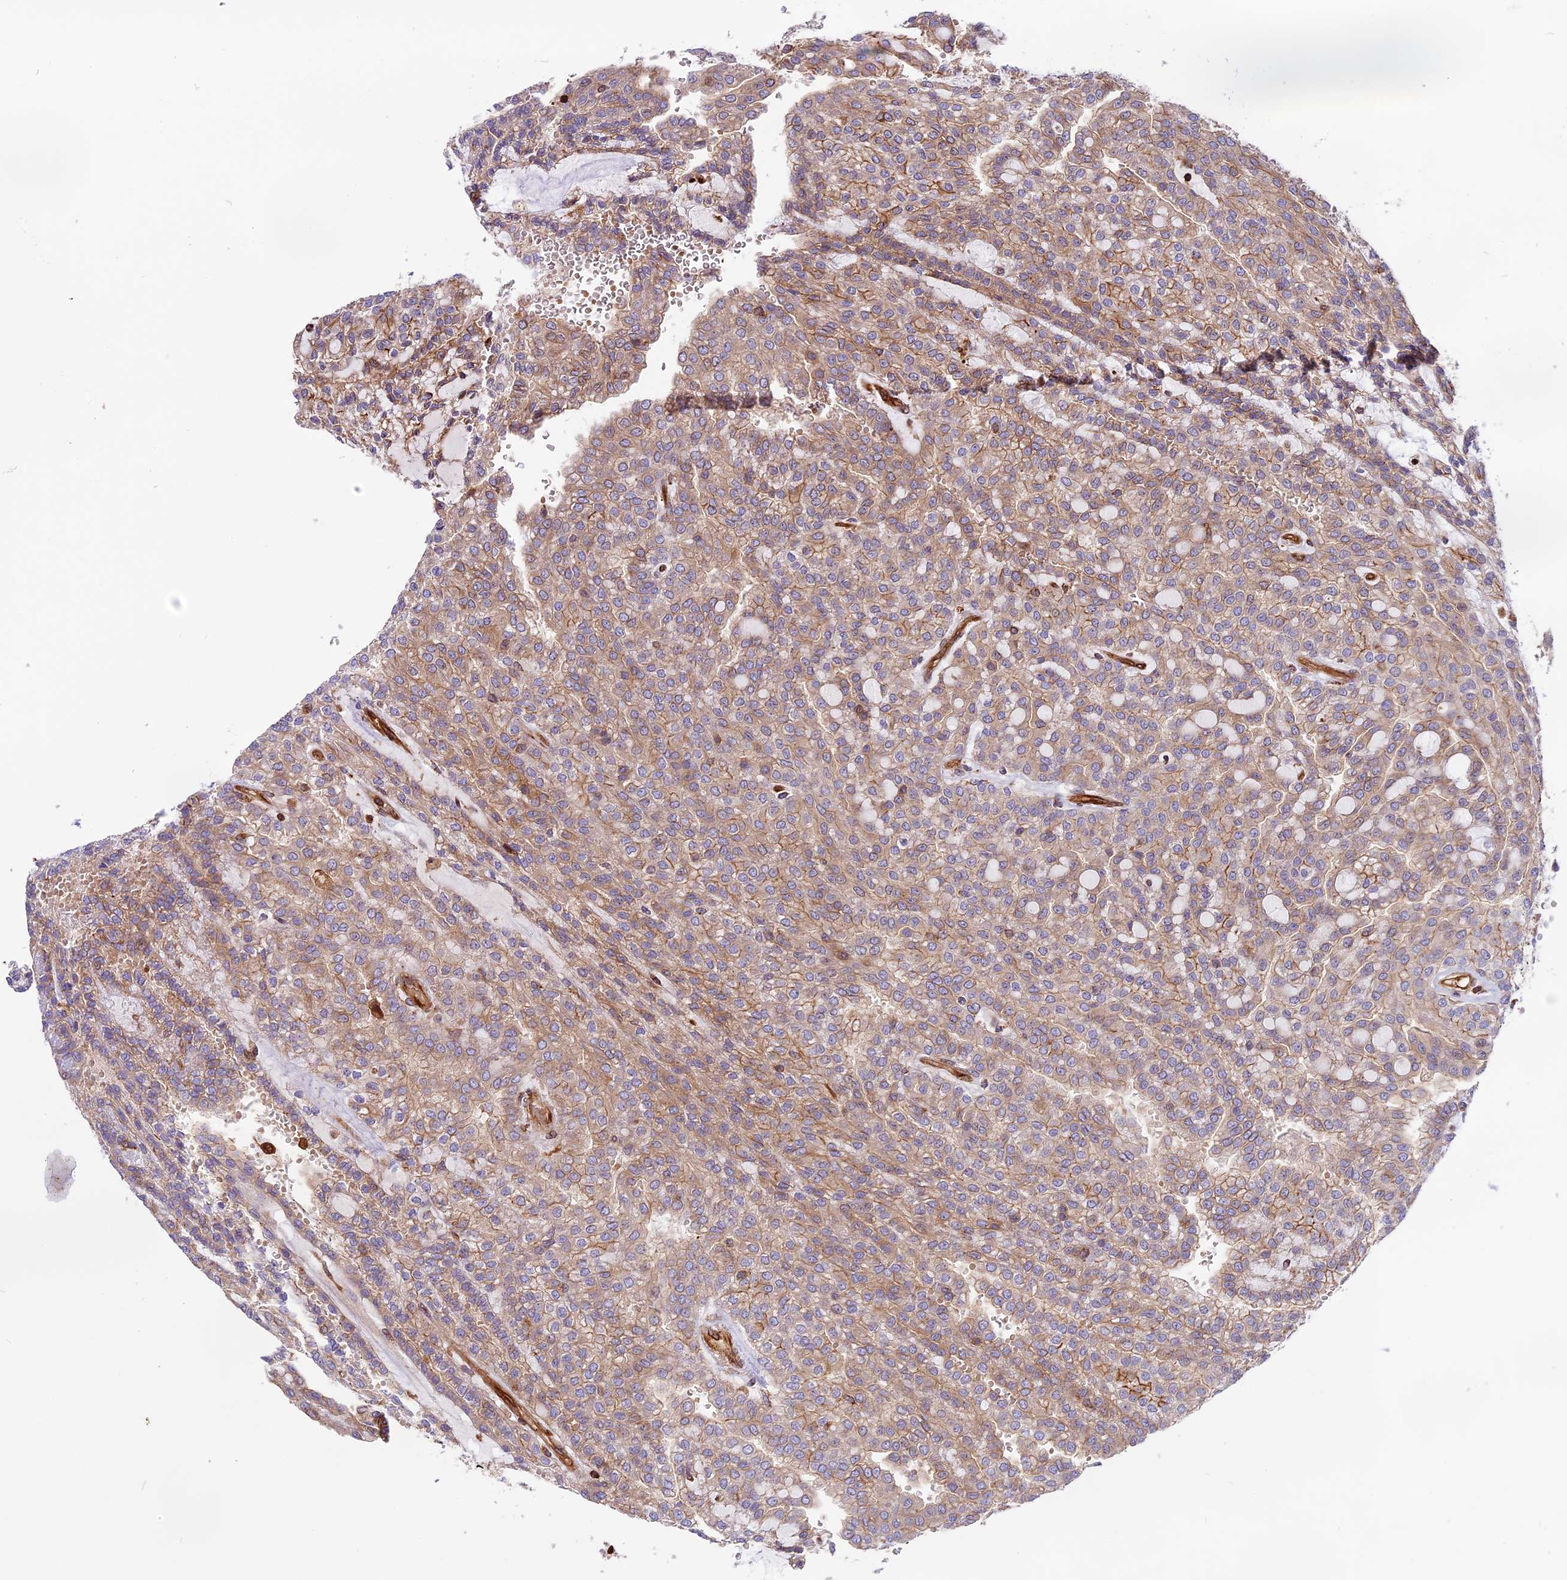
{"staining": {"intensity": "moderate", "quantity": "<25%", "location": "cytoplasmic/membranous"}, "tissue": "renal cancer", "cell_type": "Tumor cells", "image_type": "cancer", "snomed": [{"axis": "morphology", "description": "Adenocarcinoma, NOS"}, {"axis": "topography", "description": "Kidney"}], "caption": "Renal cancer (adenocarcinoma) stained for a protein exhibits moderate cytoplasmic/membranous positivity in tumor cells.", "gene": "CD99L2", "patient": {"sex": "male", "age": 63}}